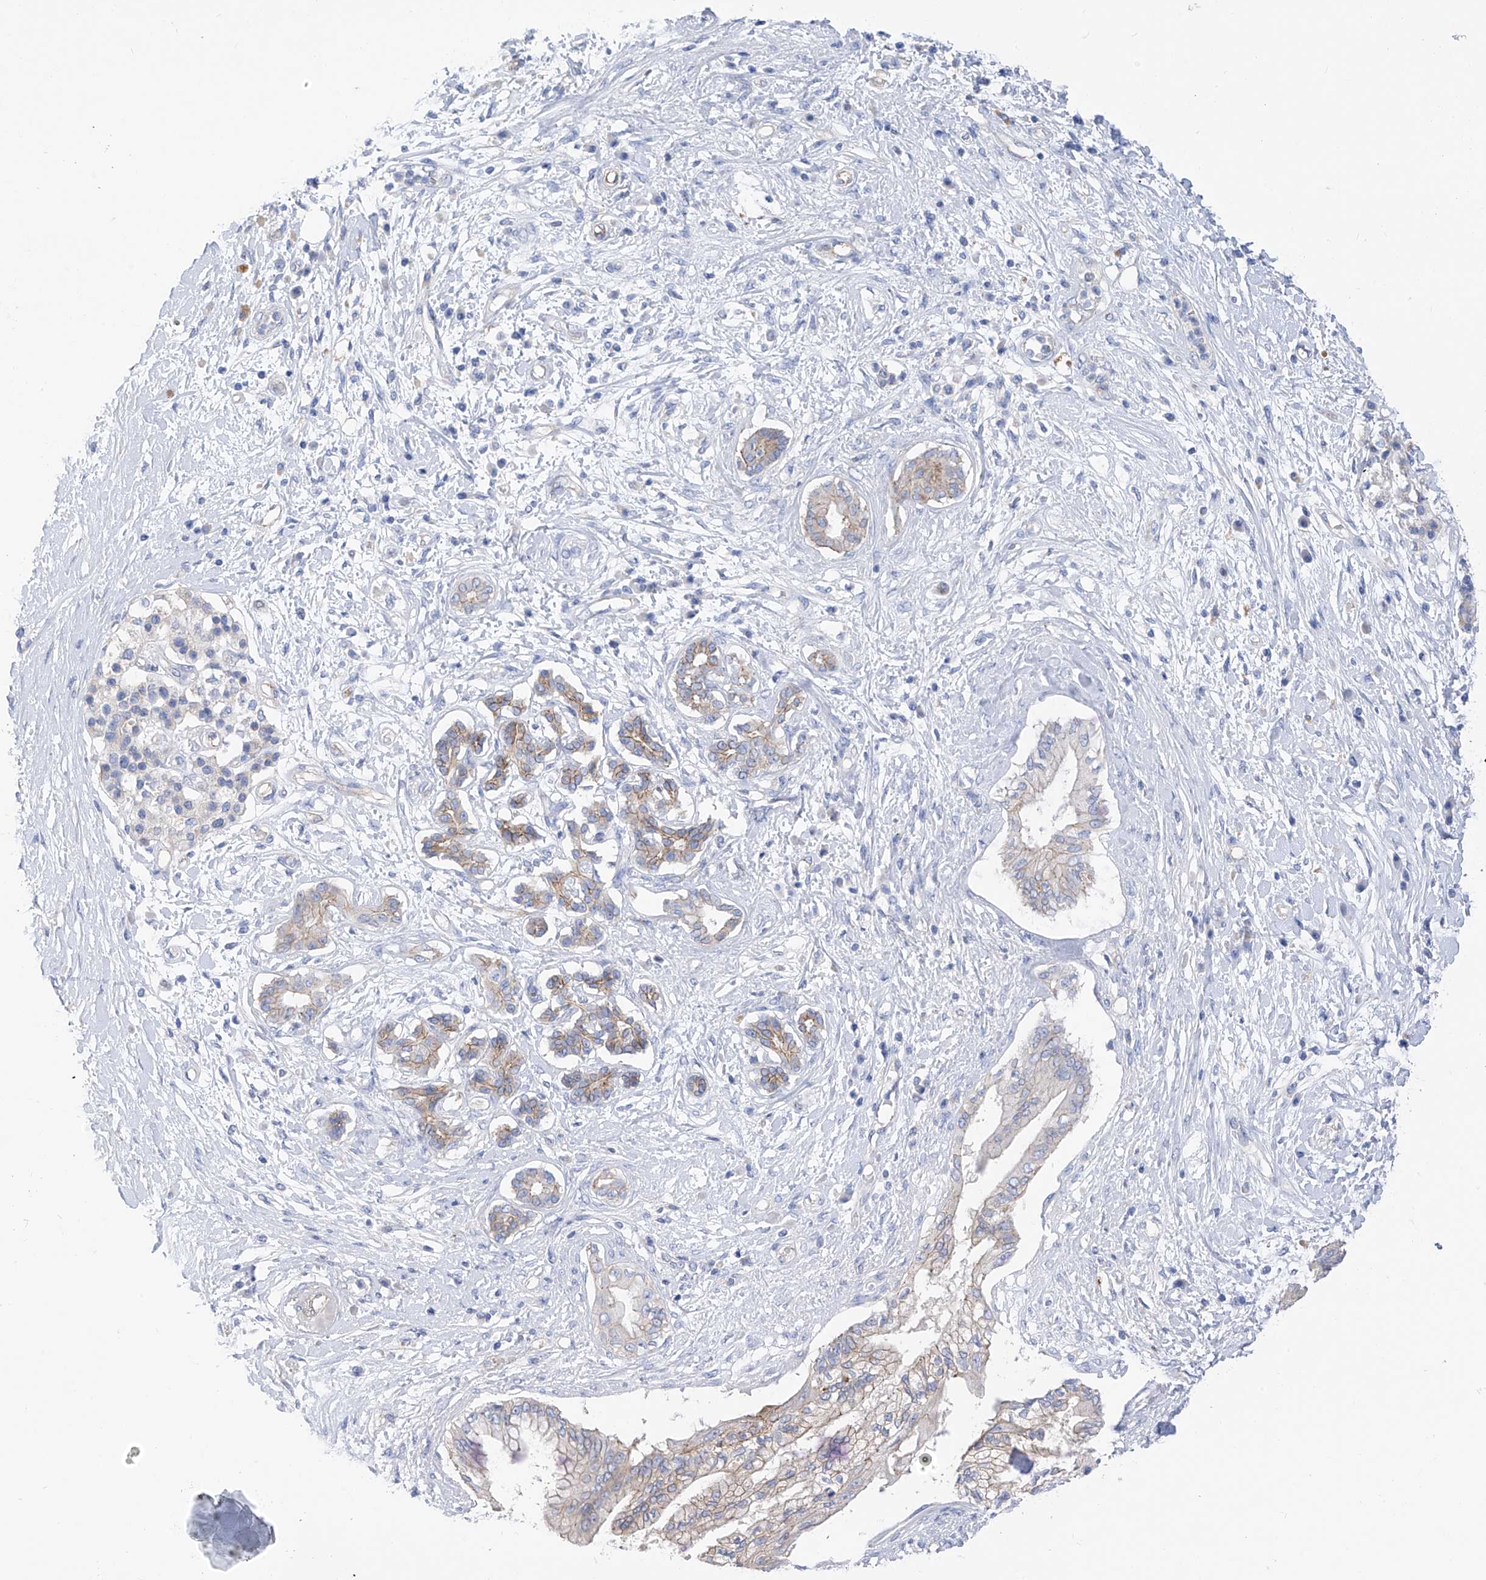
{"staining": {"intensity": "moderate", "quantity": "<25%", "location": "cytoplasmic/membranous"}, "tissue": "pancreatic cancer", "cell_type": "Tumor cells", "image_type": "cancer", "snomed": [{"axis": "morphology", "description": "Adenocarcinoma, NOS"}, {"axis": "topography", "description": "Pancreas"}], "caption": "Immunohistochemical staining of adenocarcinoma (pancreatic) exhibits moderate cytoplasmic/membranous protein staining in approximately <25% of tumor cells.", "gene": "ITGA9", "patient": {"sex": "female", "age": 56}}